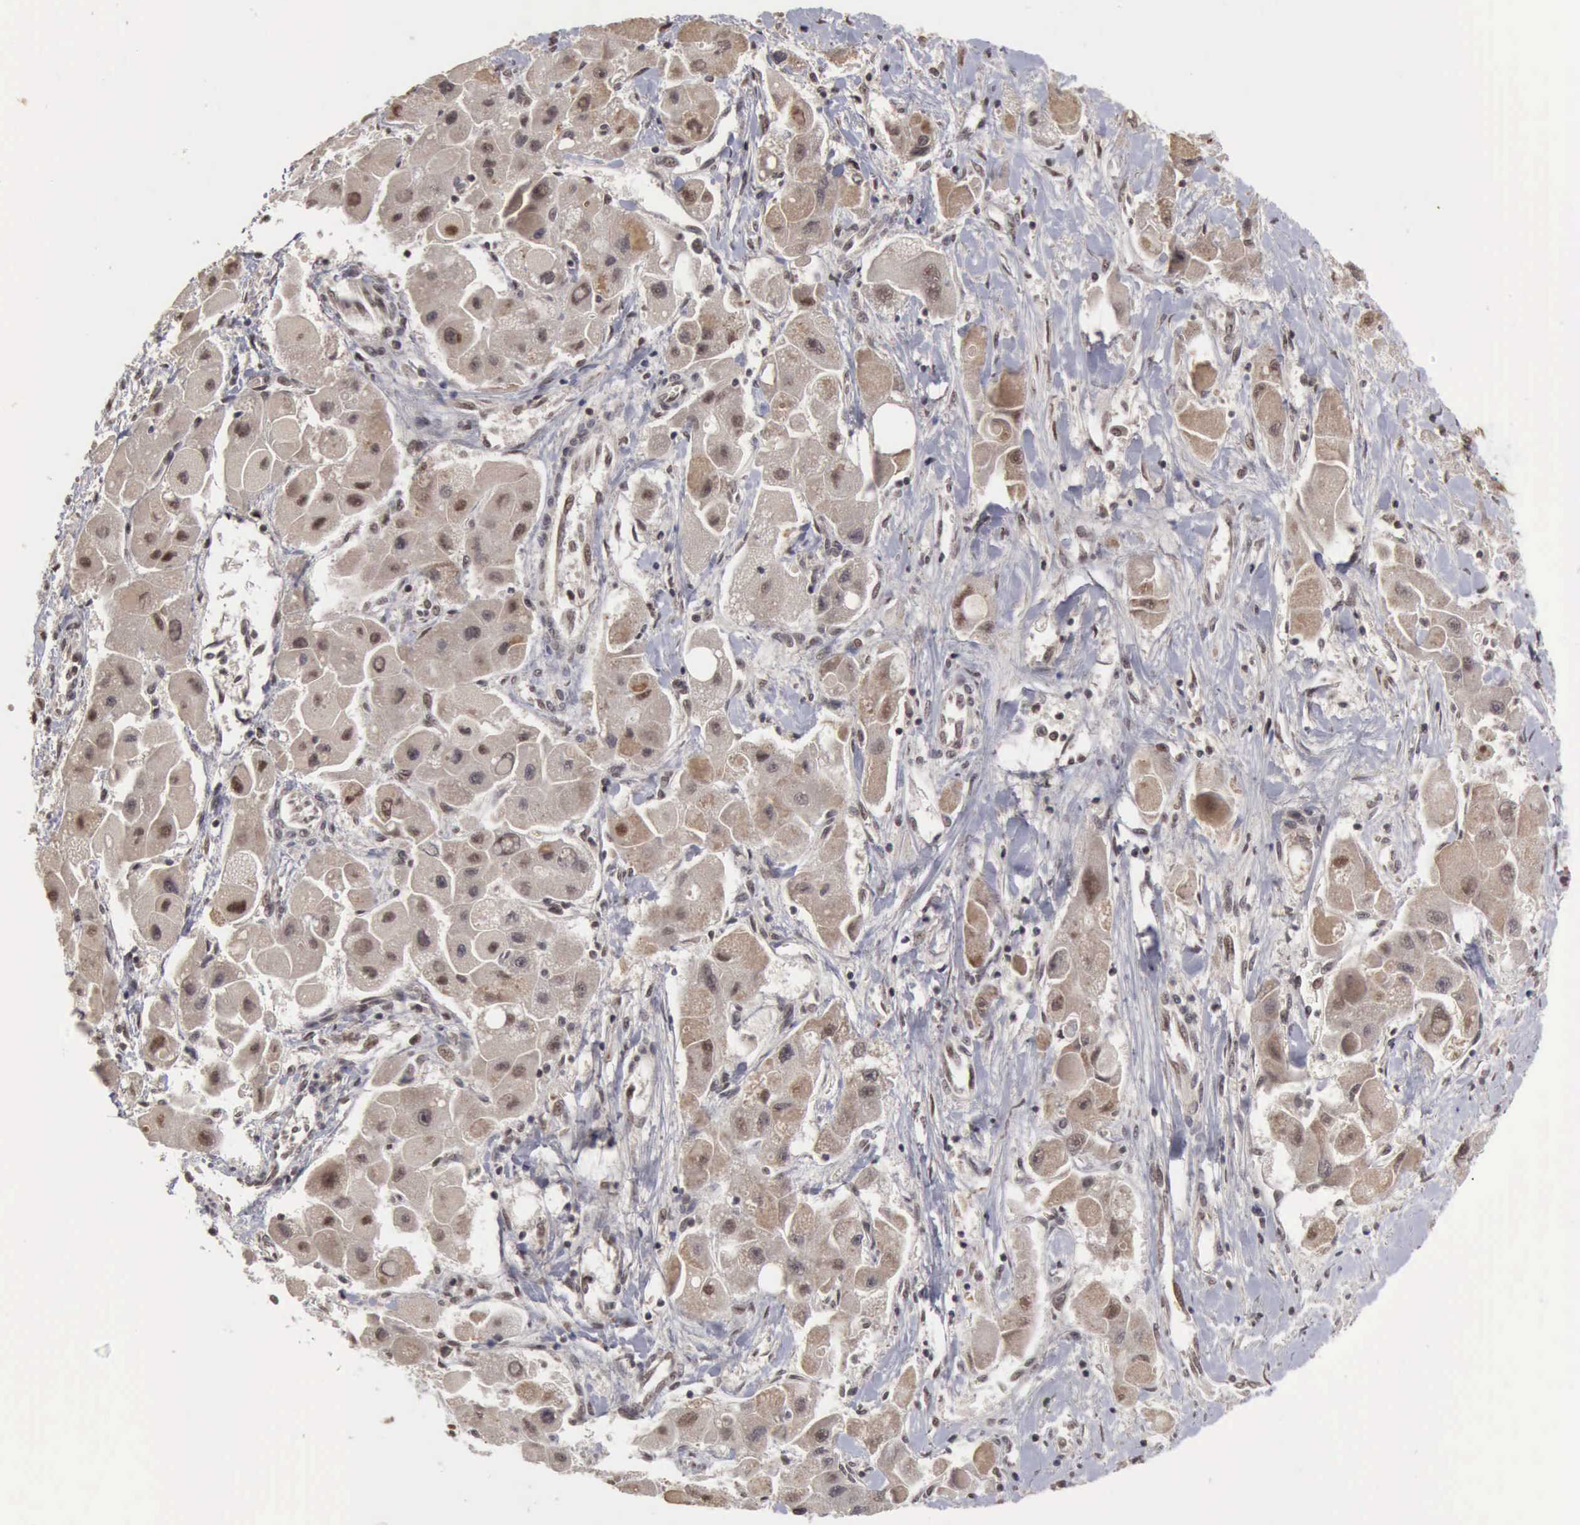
{"staining": {"intensity": "weak", "quantity": ">75%", "location": "cytoplasmic/membranous,nuclear"}, "tissue": "liver cancer", "cell_type": "Tumor cells", "image_type": "cancer", "snomed": [{"axis": "morphology", "description": "Carcinoma, Hepatocellular, NOS"}, {"axis": "topography", "description": "Liver"}], "caption": "Tumor cells reveal weak cytoplasmic/membranous and nuclear staining in about >75% of cells in hepatocellular carcinoma (liver).", "gene": "CDKN2A", "patient": {"sex": "male", "age": 24}}